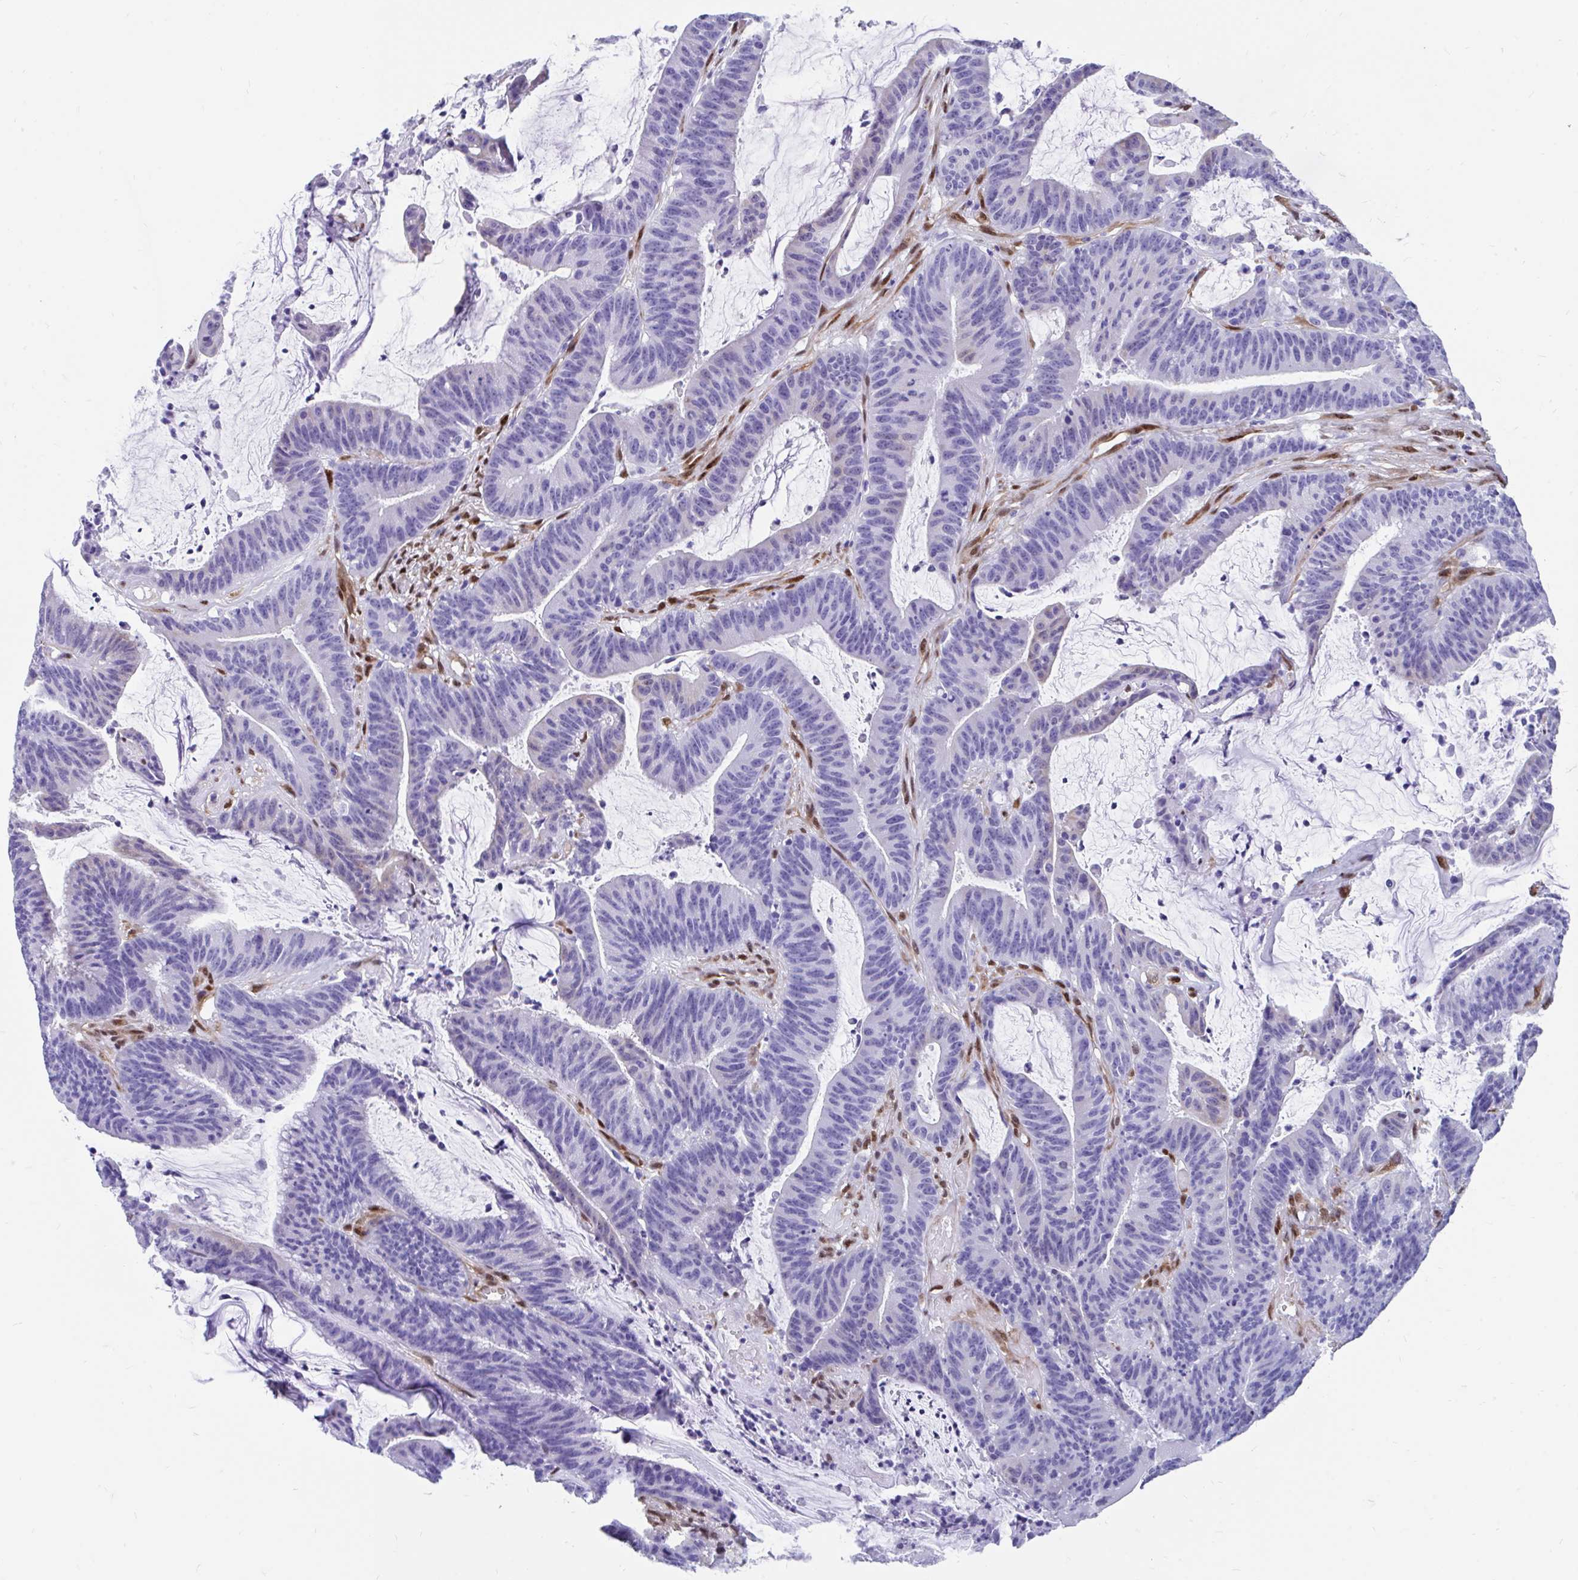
{"staining": {"intensity": "negative", "quantity": "none", "location": "none"}, "tissue": "colorectal cancer", "cell_type": "Tumor cells", "image_type": "cancer", "snomed": [{"axis": "morphology", "description": "Adenocarcinoma, NOS"}, {"axis": "topography", "description": "Colon"}], "caption": "Micrograph shows no protein expression in tumor cells of colorectal cancer (adenocarcinoma) tissue. (Brightfield microscopy of DAB (3,3'-diaminobenzidine) immunohistochemistry at high magnification).", "gene": "RBPMS", "patient": {"sex": "female", "age": 78}}